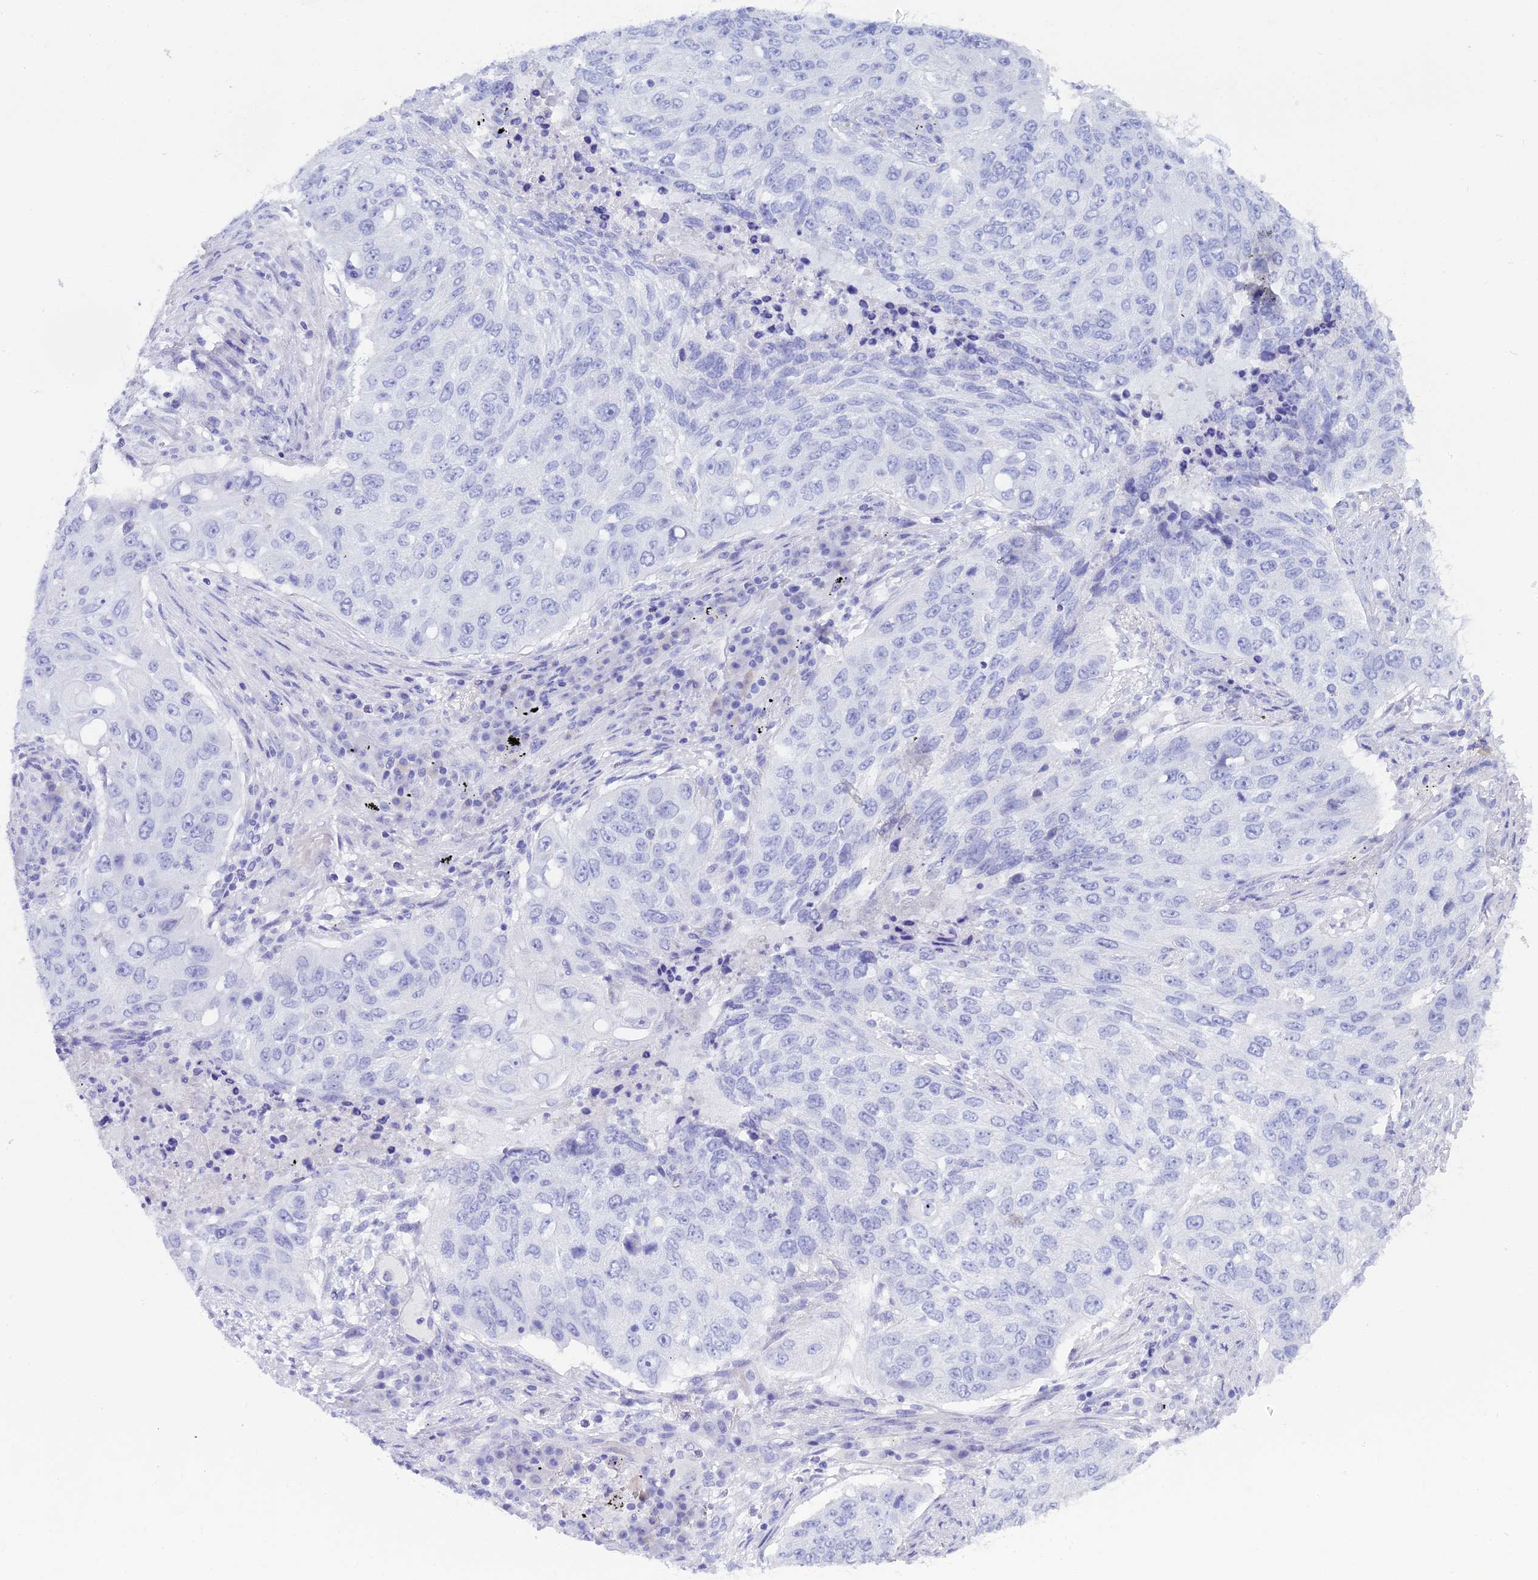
{"staining": {"intensity": "negative", "quantity": "none", "location": "none"}, "tissue": "lung cancer", "cell_type": "Tumor cells", "image_type": "cancer", "snomed": [{"axis": "morphology", "description": "Squamous cell carcinoma, NOS"}, {"axis": "topography", "description": "Lung"}], "caption": "The immunohistochemistry image has no significant expression in tumor cells of lung squamous cell carcinoma tissue.", "gene": "CGB2", "patient": {"sex": "female", "age": 63}}